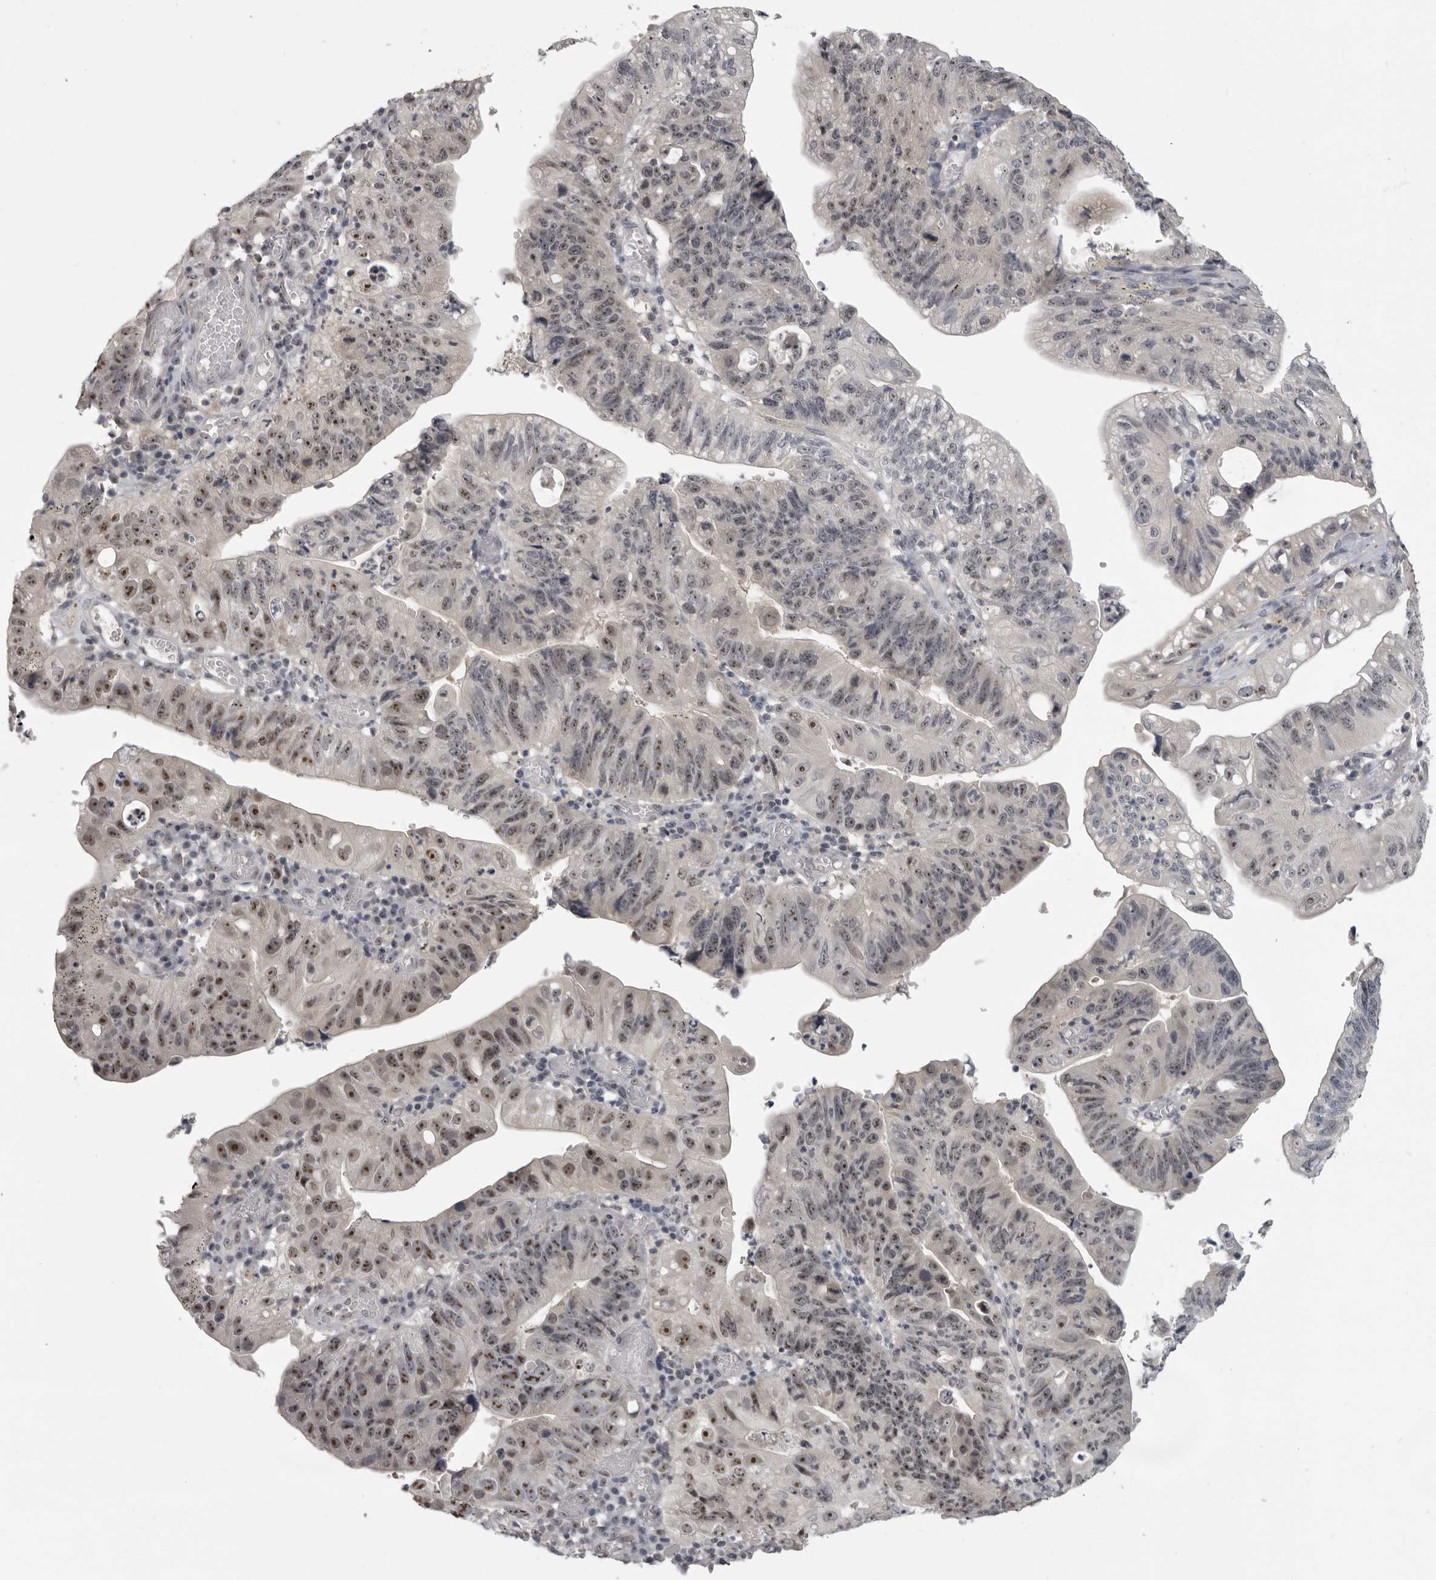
{"staining": {"intensity": "moderate", "quantity": ">75%", "location": "nuclear"}, "tissue": "stomach cancer", "cell_type": "Tumor cells", "image_type": "cancer", "snomed": [{"axis": "morphology", "description": "Adenocarcinoma, NOS"}, {"axis": "topography", "description": "Stomach"}], "caption": "Immunohistochemistry (IHC) (DAB) staining of stomach adenocarcinoma shows moderate nuclear protein positivity in approximately >75% of tumor cells.", "gene": "MRTO4", "patient": {"sex": "male", "age": 59}}